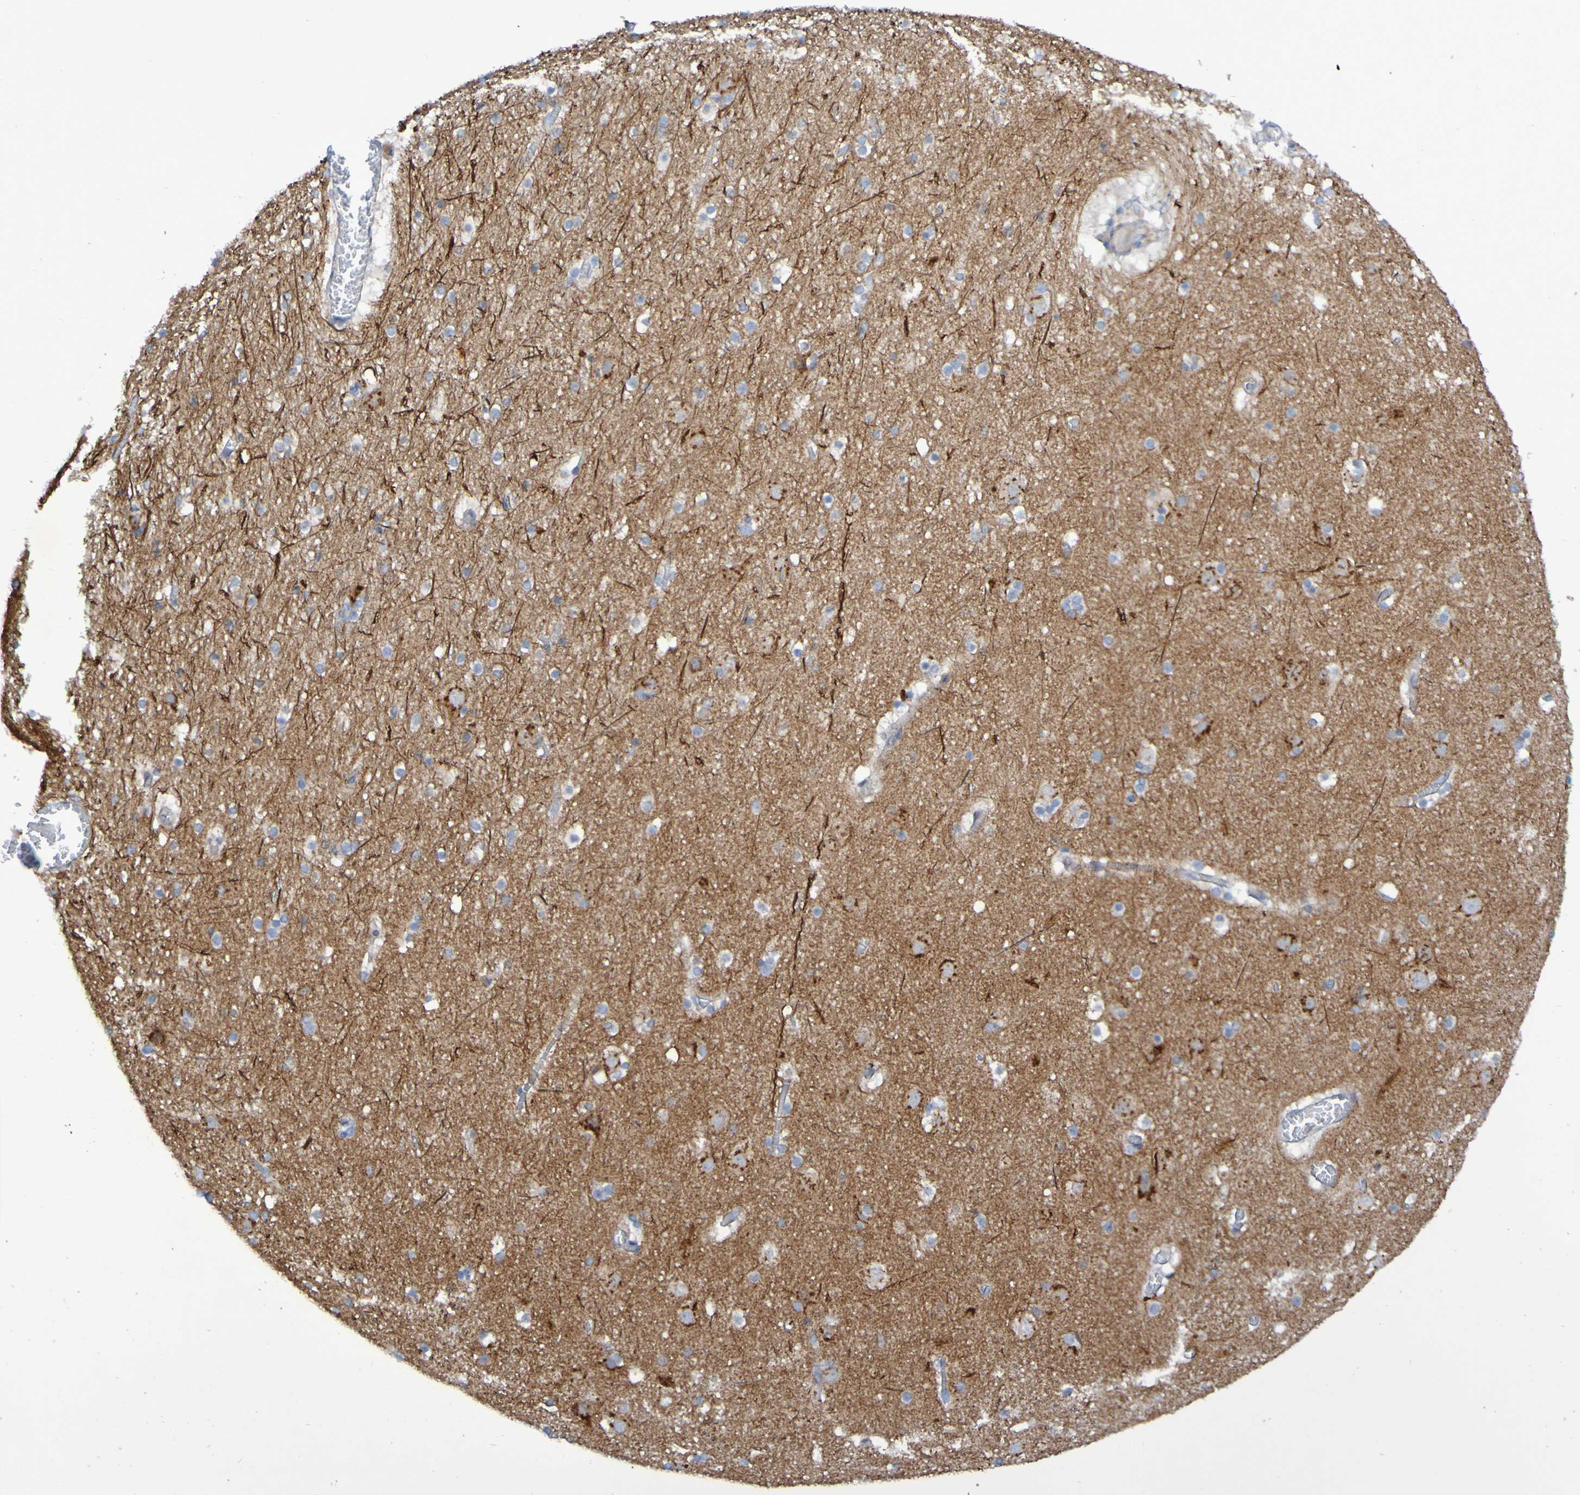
{"staining": {"intensity": "negative", "quantity": "none", "location": "none"}, "tissue": "cerebral cortex", "cell_type": "Endothelial cells", "image_type": "normal", "snomed": [{"axis": "morphology", "description": "Normal tissue, NOS"}, {"axis": "topography", "description": "Cerebral cortex"}], "caption": "Immunohistochemistry (IHC) image of benign cerebral cortex: cerebral cortex stained with DAB displays no significant protein expression in endothelial cells. Brightfield microscopy of IHC stained with DAB (3,3'-diaminobenzidine) (brown) and hematoxylin (blue), captured at high magnification.", "gene": "LMBRD2", "patient": {"sex": "male", "age": 45}}